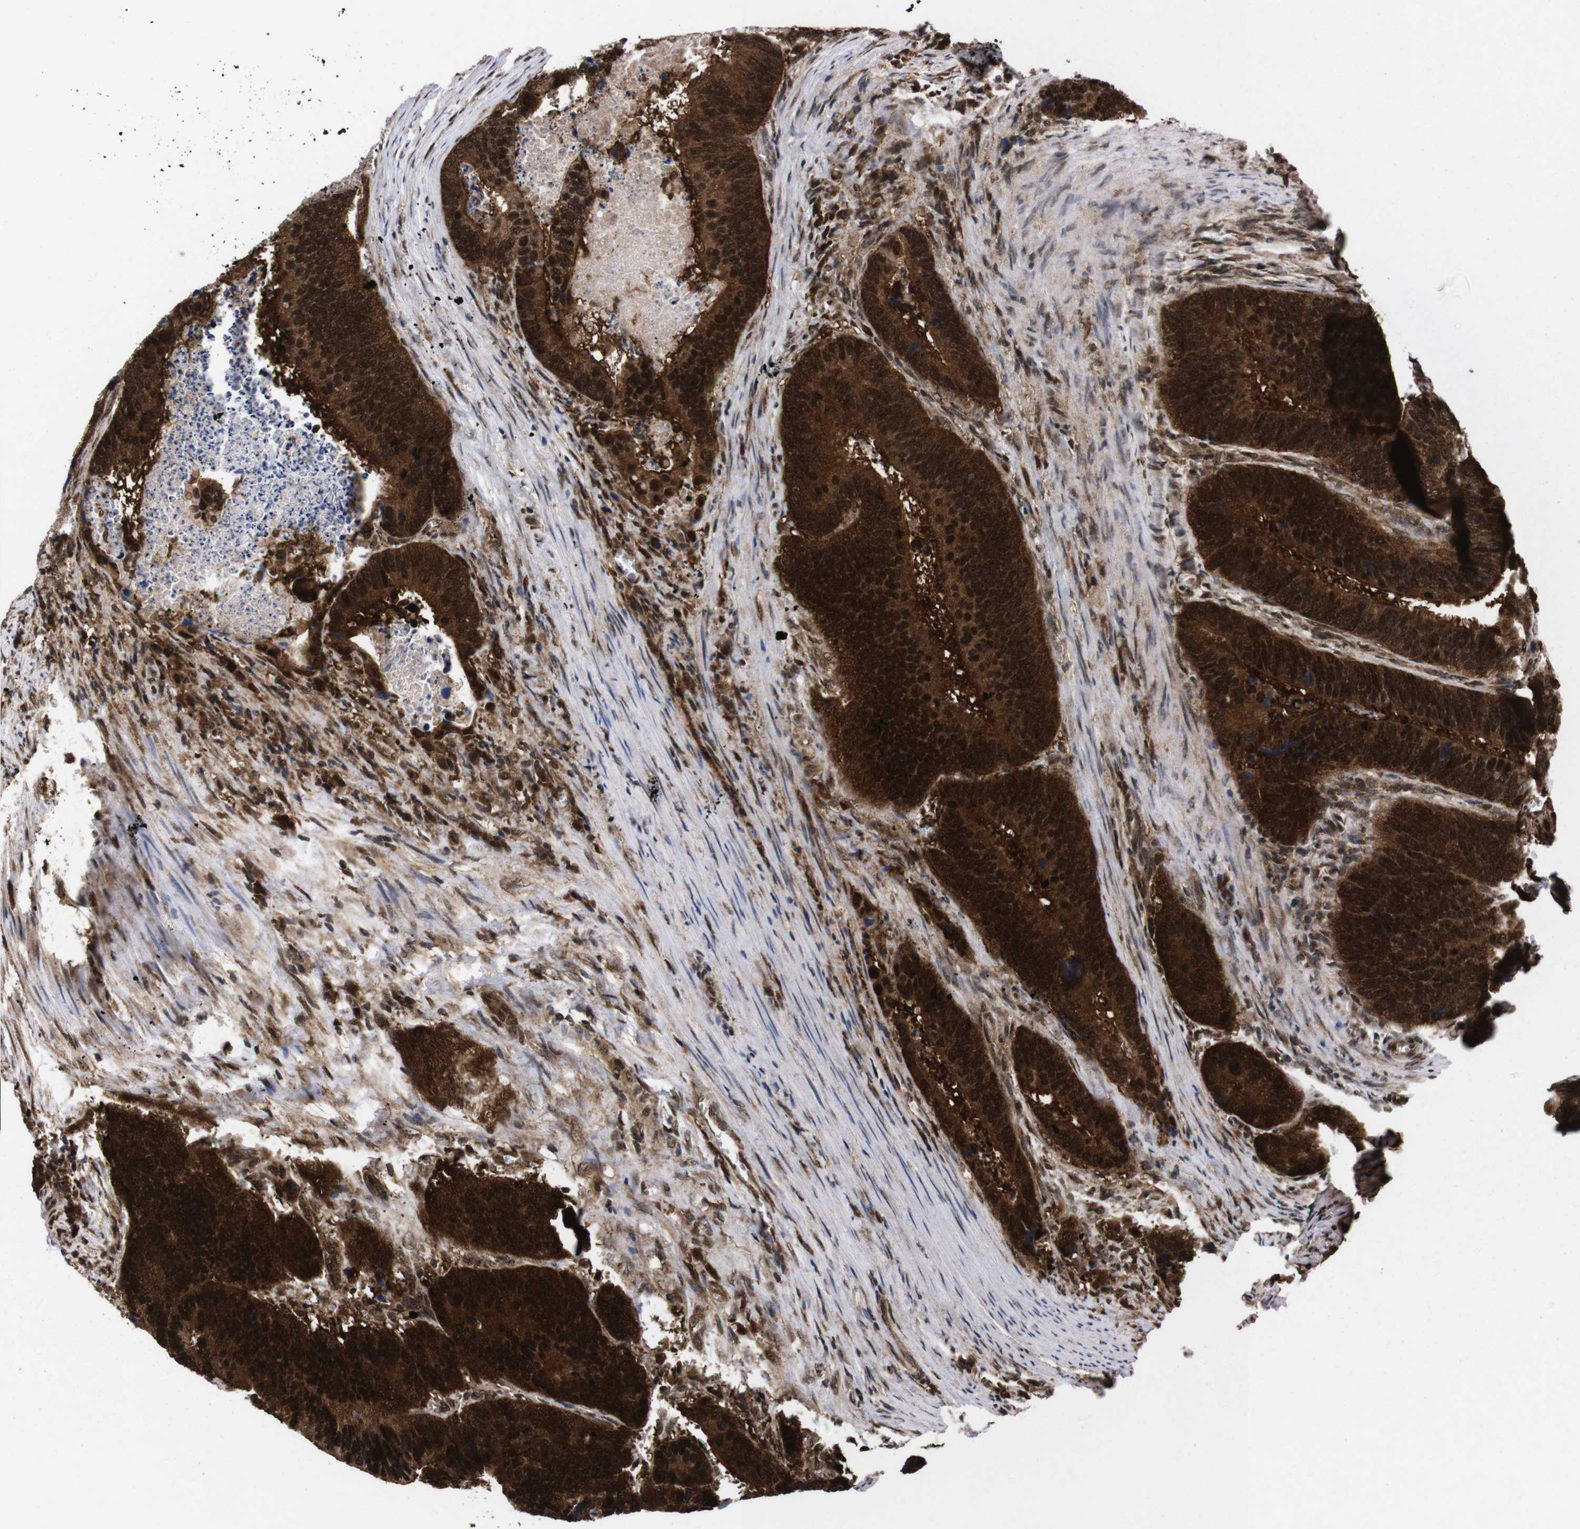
{"staining": {"intensity": "strong", "quantity": ">75%", "location": "cytoplasmic/membranous,nuclear"}, "tissue": "colorectal cancer", "cell_type": "Tumor cells", "image_type": "cancer", "snomed": [{"axis": "morphology", "description": "Adenocarcinoma, NOS"}, {"axis": "topography", "description": "Colon"}], "caption": "Colorectal cancer stained for a protein (brown) shows strong cytoplasmic/membranous and nuclear positive positivity in about >75% of tumor cells.", "gene": "UBQLN2", "patient": {"sex": "male", "age": 72}}